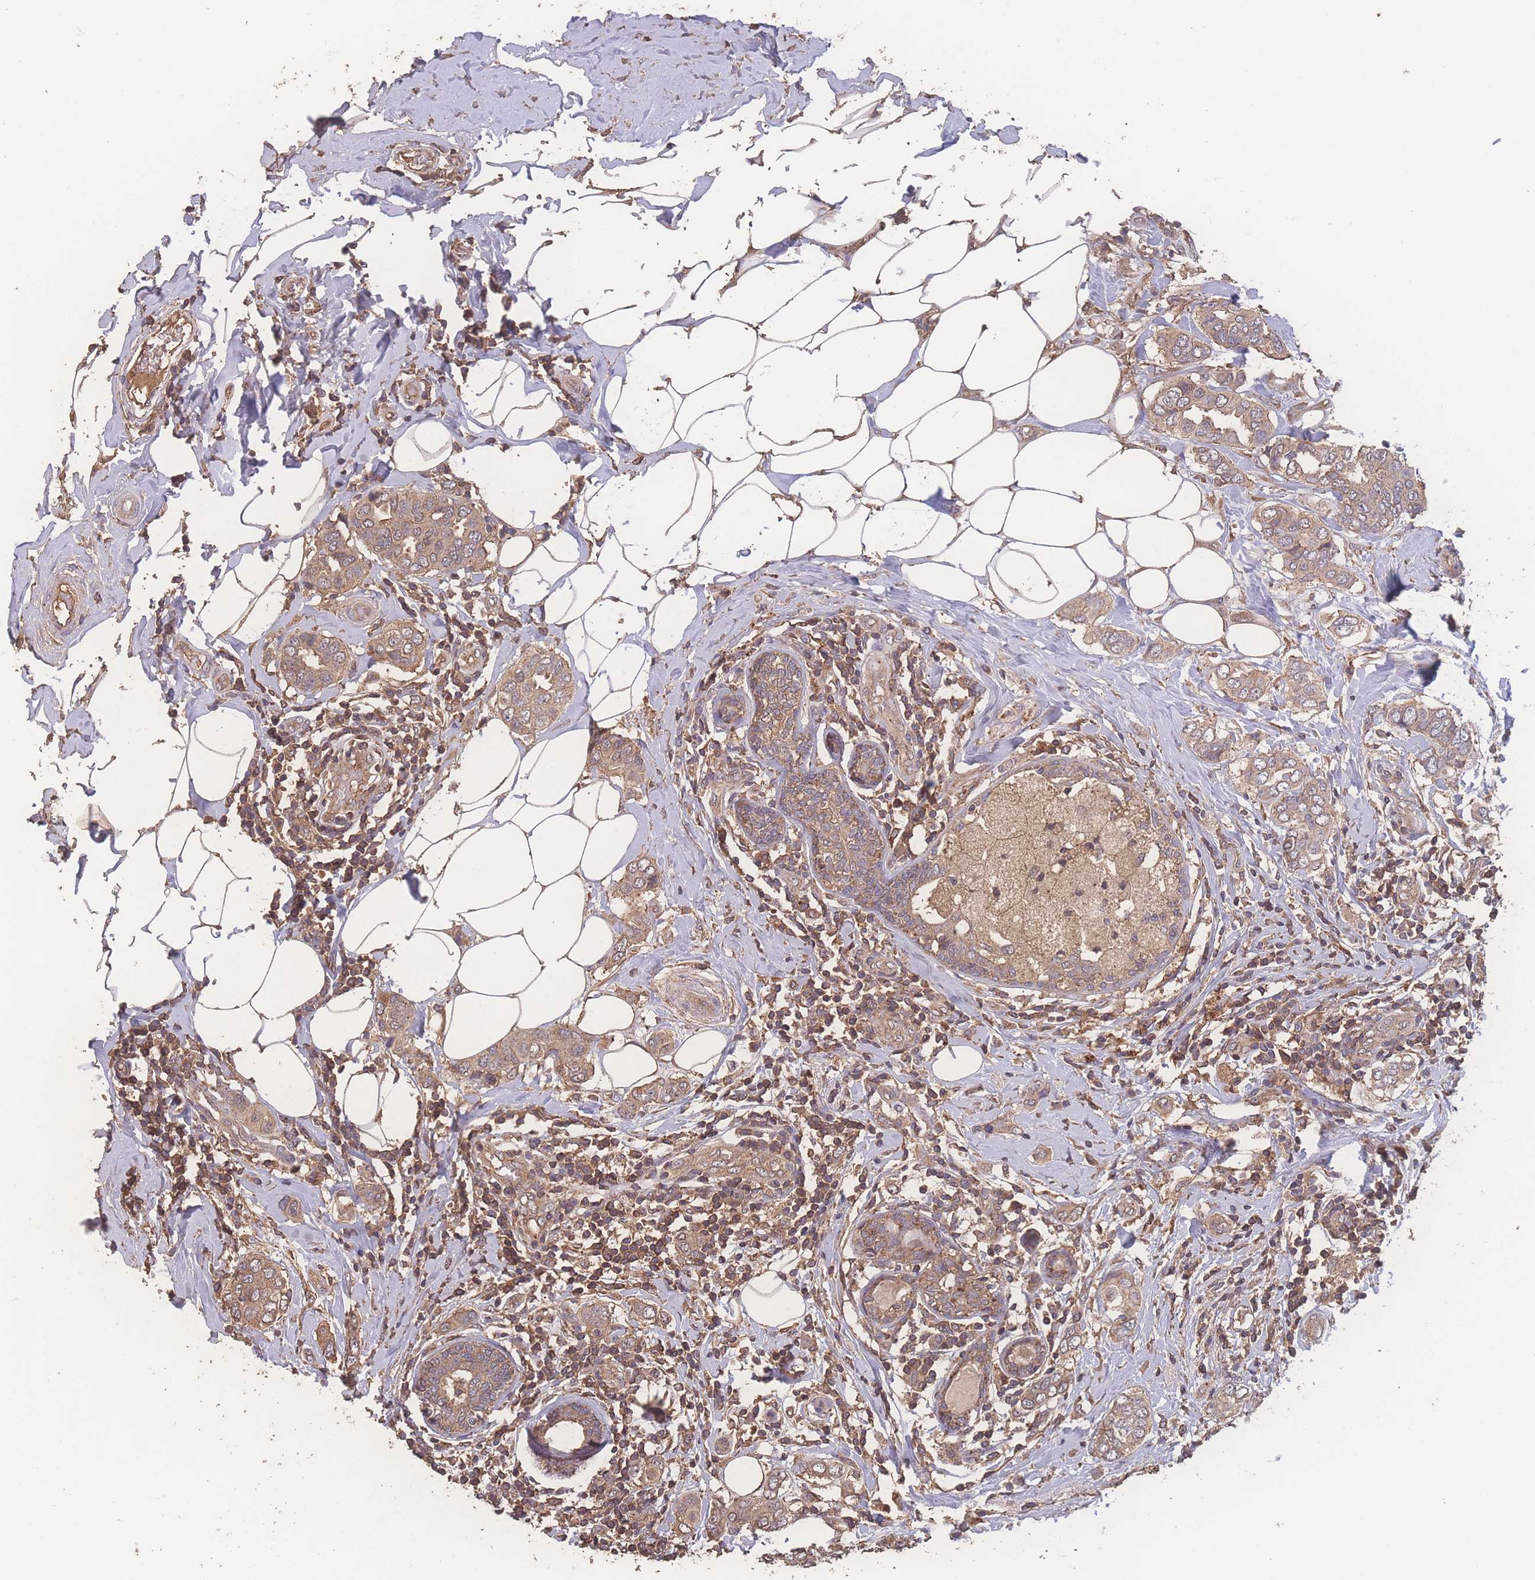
{"staining": {"intensity": "moderate", "quantity": ">75%", "location": "cytoplasmic/membranous"}, "tissue": "breast cancer", "cell_type": "Tumor cells", "image_type": "cancer", "snomed": [{"axis": "morphology", "description": "Lobular carcinoma"}, {"axis": "topography", "description": "Breast"}], "caption": "Protein expression by immunohistochemistry displays moderate cytoplasmic/membranous staining in about >75% of tumor cells in lobular carcinoma (breast). Using DAB (brown) and hematoxylin (blue) stains, captured at high magnification using brightfield microscopy.", "gene": "ATXN10", "patient": {"sex": "female", "age": 51}}